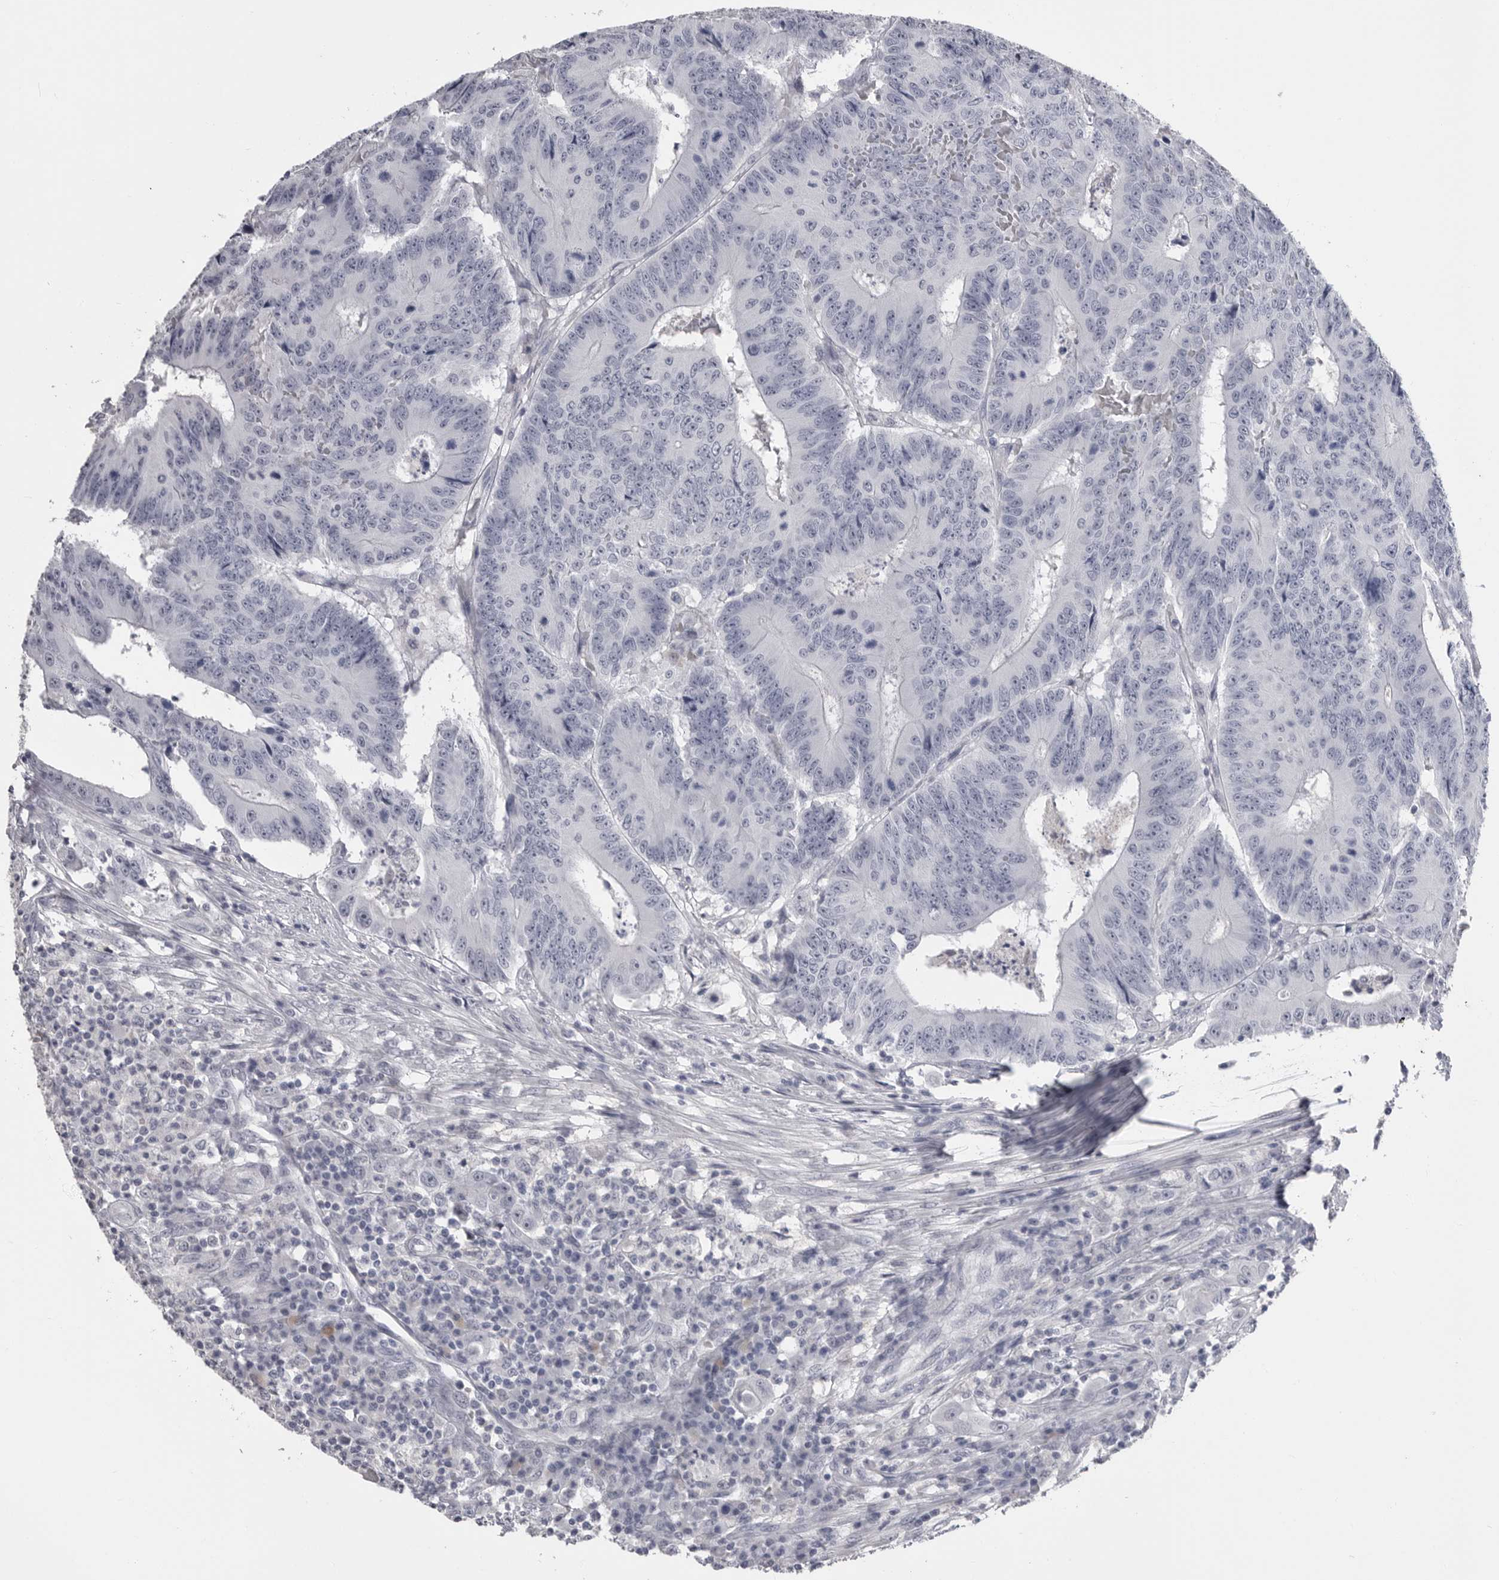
{"staining": {"intensity": "negative", "quantity": "none", "location": "none"}, "tissue": "colorectal cancer", "cell_type": "Tumor cells", "image_type": "cancer", "snomed": [{"axis": "morphology", "description": "Adenocarcinoma, NOS"}, {"axis": "topography", "description": "Colon"}], "caption": "Immunohistochemistry histopathology image of colorectal adenocarcinoma stained for a protein (brown), which demonstrates no staining in tumor cells. Brightfield microscopy of IHC stained with DAB (3,3'-diaminobenzidine) (brown) and hematoxylin (blue), captured at high magnification.", "gene": "PLEKHF1", "patient": {"sex": "male", "age": 83}}